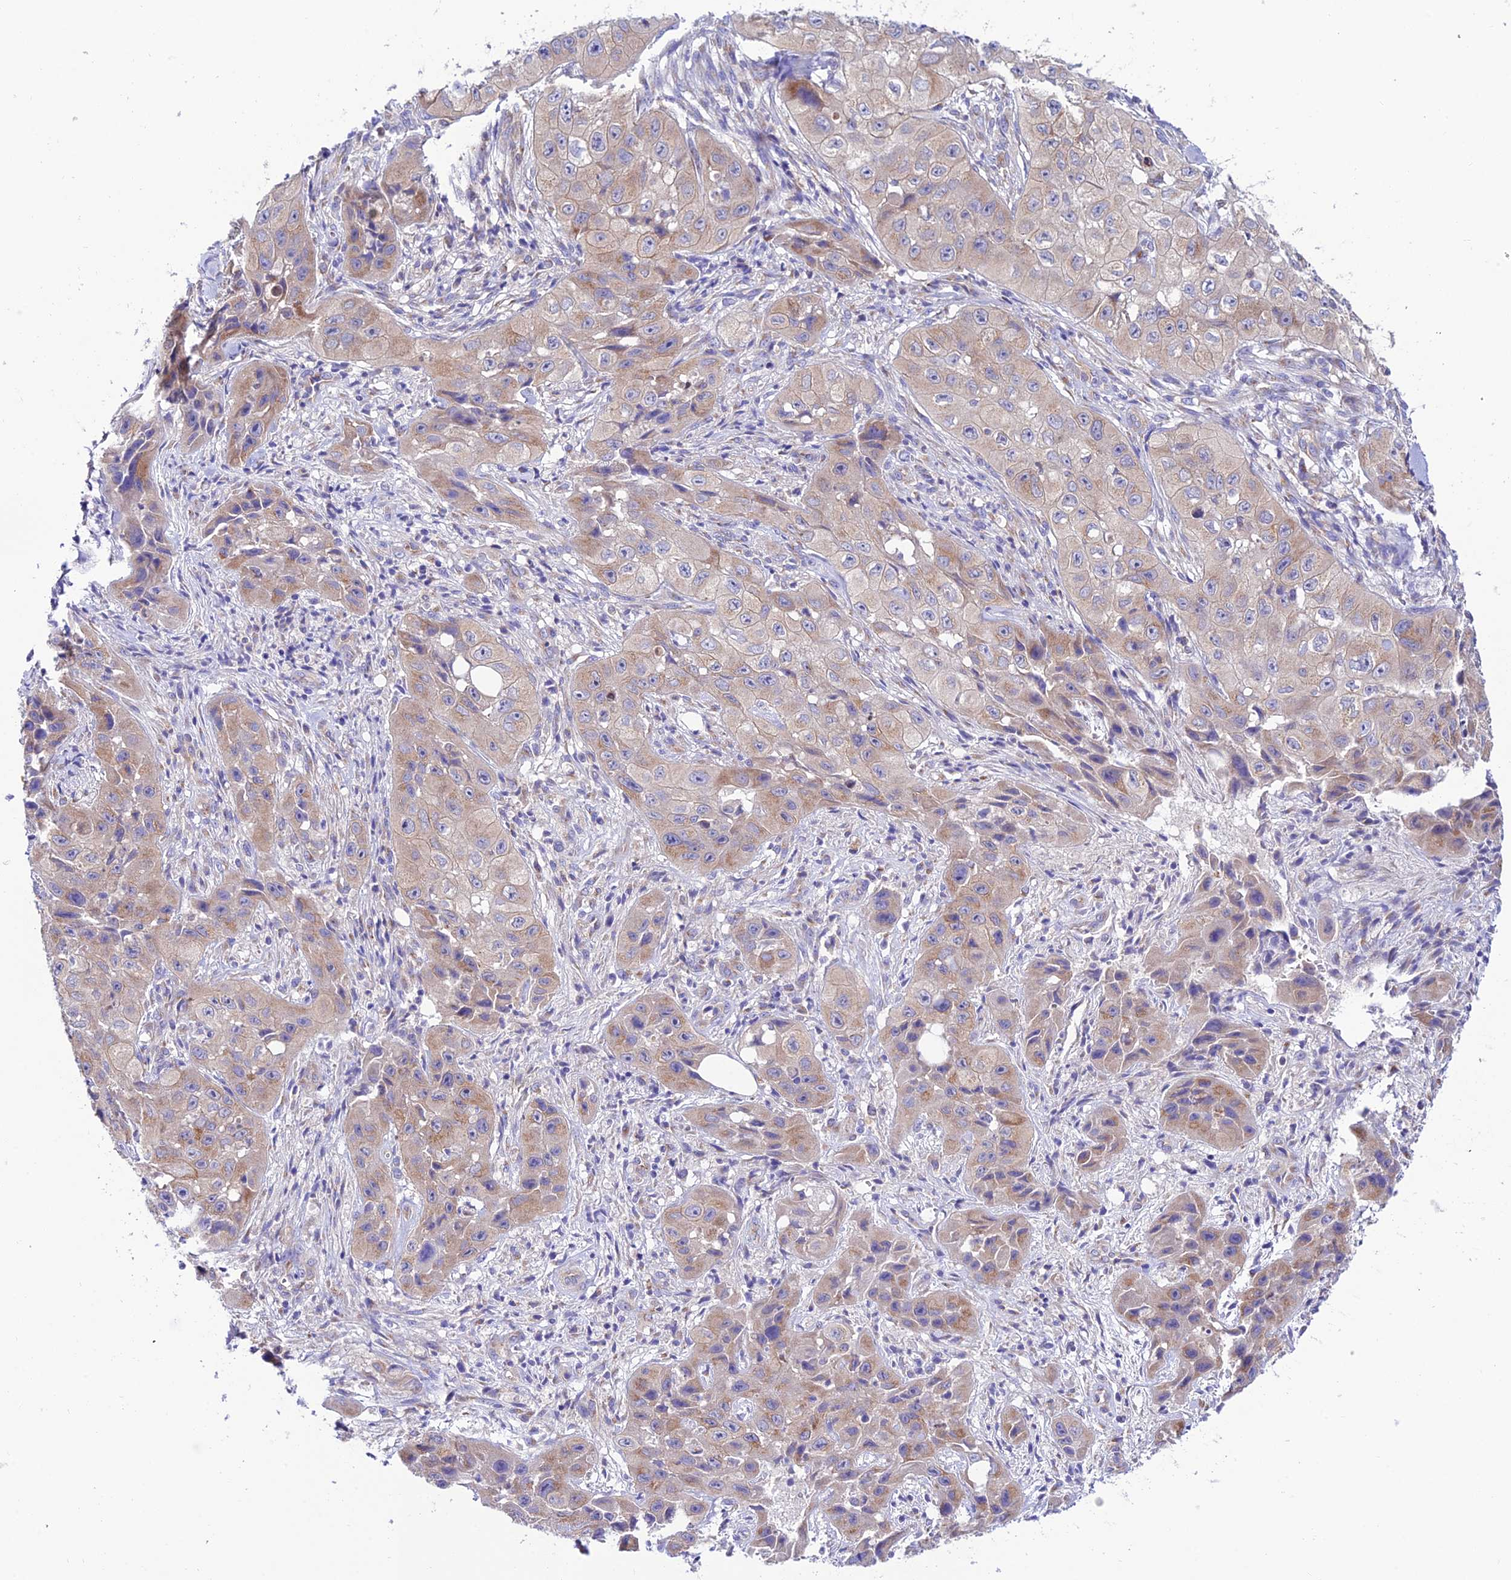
{"staining": {"intensity": "weak", "quantity": ">75%", "location": "cytoplasmic/membranous"}, "tissue": "skin cancer", "cell_type": "Tumor cells", "image_type": "cancer", "snomed": [{"axis": "morphology", "description": "Squamous cell carcinoma, NOS"}, {"axis": "topography", "description": "Skin"}, {"axis": "topography", "description": "Subcutis"}], "caption": "A brown stain highlights weak cytoplasmic/membranous expression of a protein in human squamous cell carcinoma (skin) tumor cells.", "gene": "LACTB2", "patient": {"sex": "male", "age": 73}}